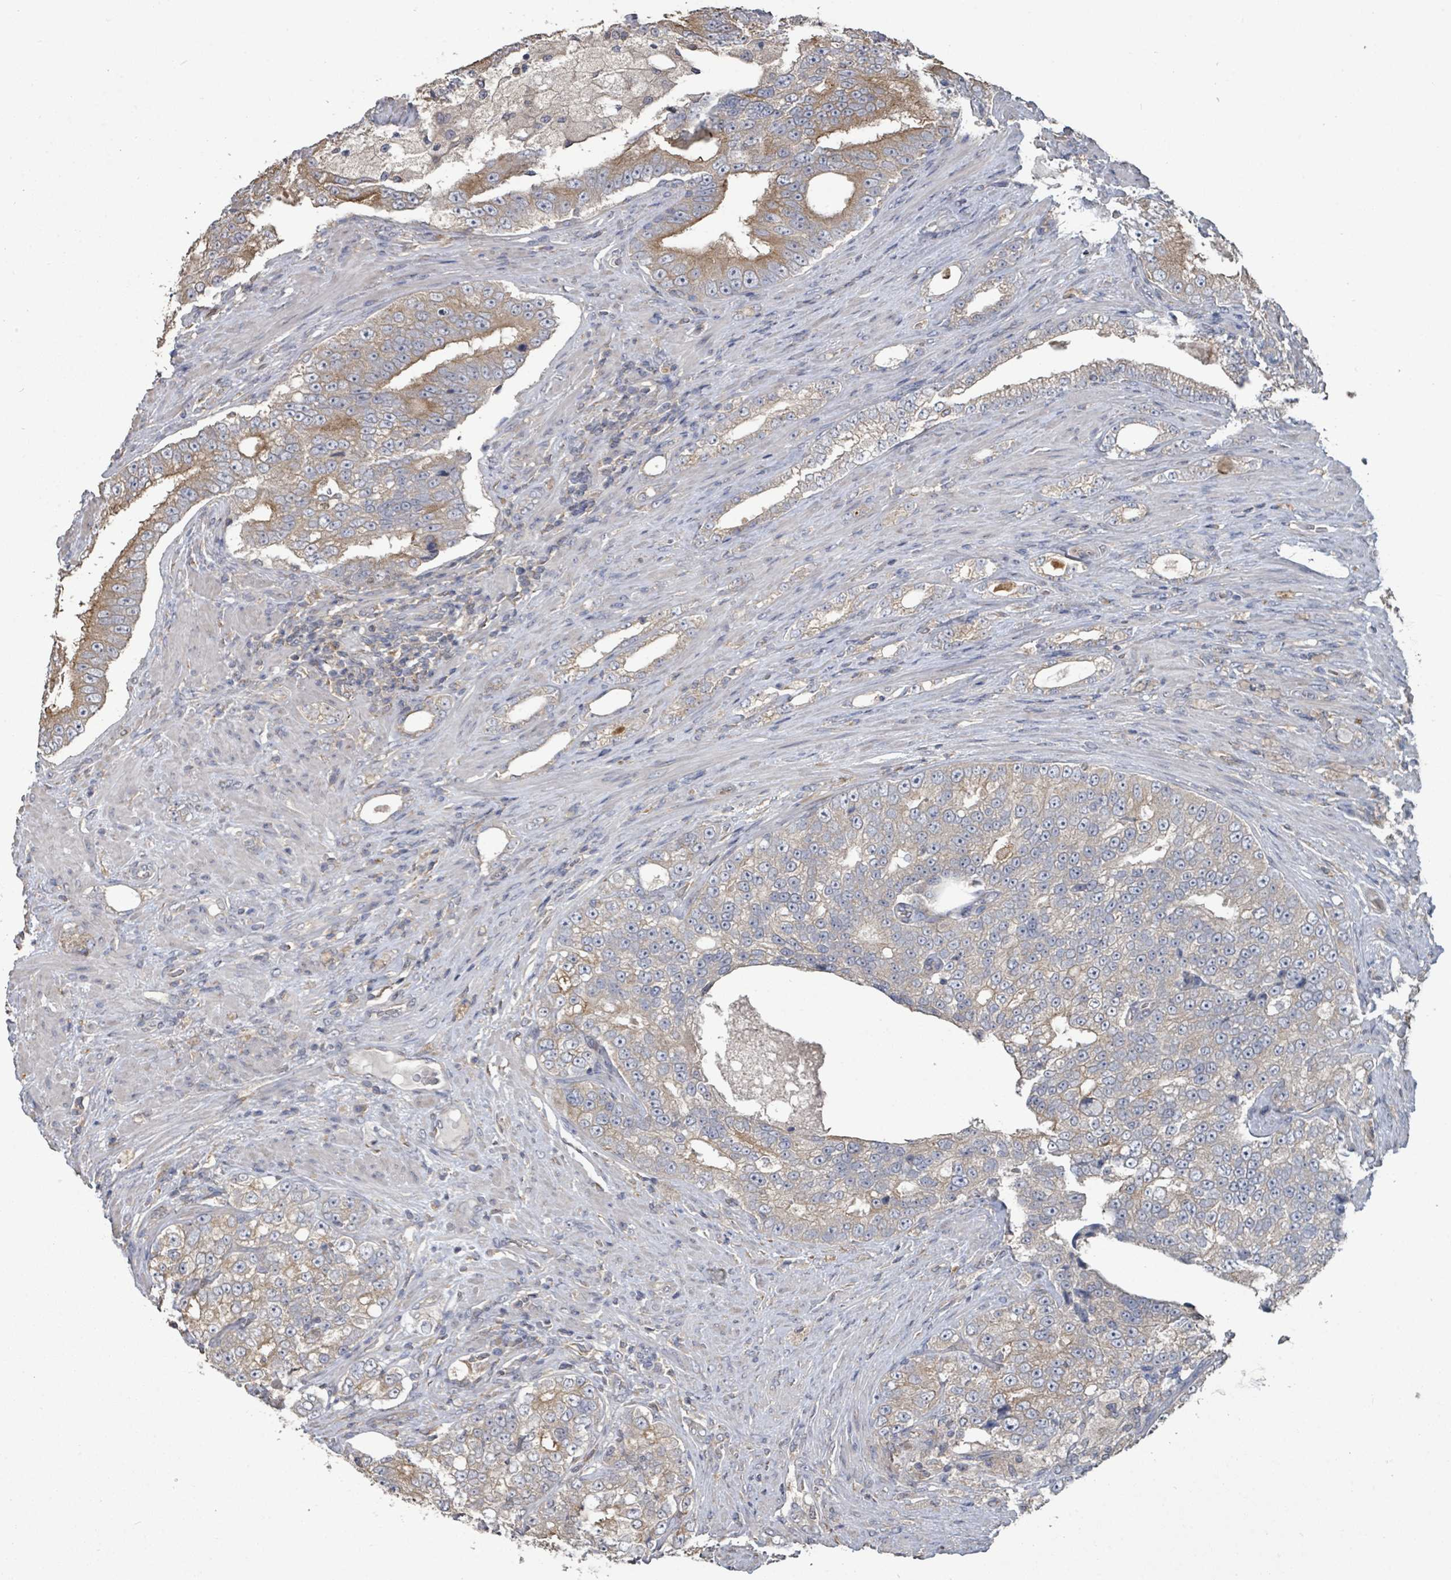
{"staining": {"intensity": "moderate", "quantity": "<25%", "location": "cytoplasmic/membranous"}, "tissue": "prostate cancer", "cell_type": "Tumor cells", "image_type": "cancer", "snomed": [{"axis": "morphology", "description": "Adenocarcinoma, High grade"}, {"axis": "topography", "description": "Prostate"}], "caption": "There is low levels of moderate cytoplasmic/membranous staining in tumor cells of prostate cancer (high-grade adenocarcinoma), as demonstrated by immunohistochemical staining (brown color).", "gene": "SLC9A7", "patient": {"sex": "male", "age": 70}}